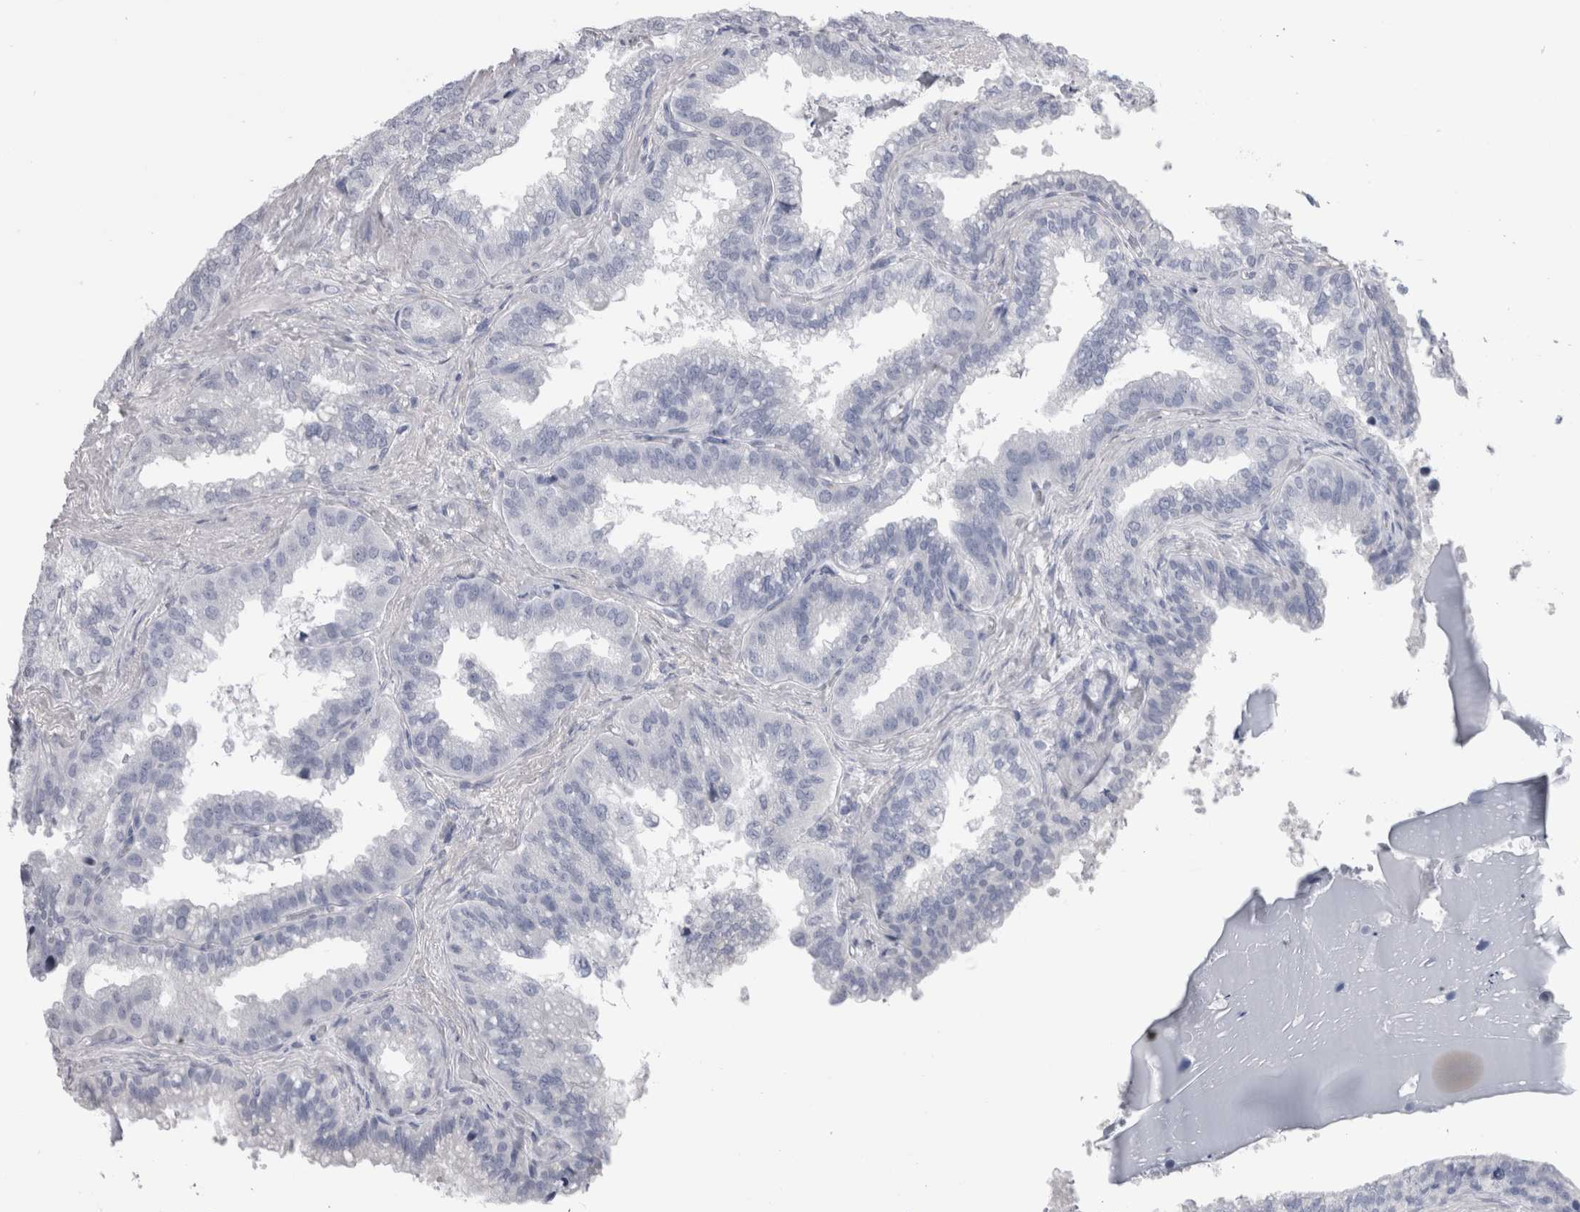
{"staining": {"intensity": "negative", "quantity": "none", "location": "none"}, "tissue": "seminal vesicle", "cell_type": "Glandular cells", "image_type": "normal", "snomed": [{"axis": "morphology", "description": "Normal tissue, NOS"}, {"axis": "topography", "description": "Seminal veicle"}], "caption": "IHC image of normal human seminal vesicle stained for a protein (brown), which reveals no expression in glandular cells.", "gene": "ADAM2", "patient": {"sex": "male", "age": 46}}